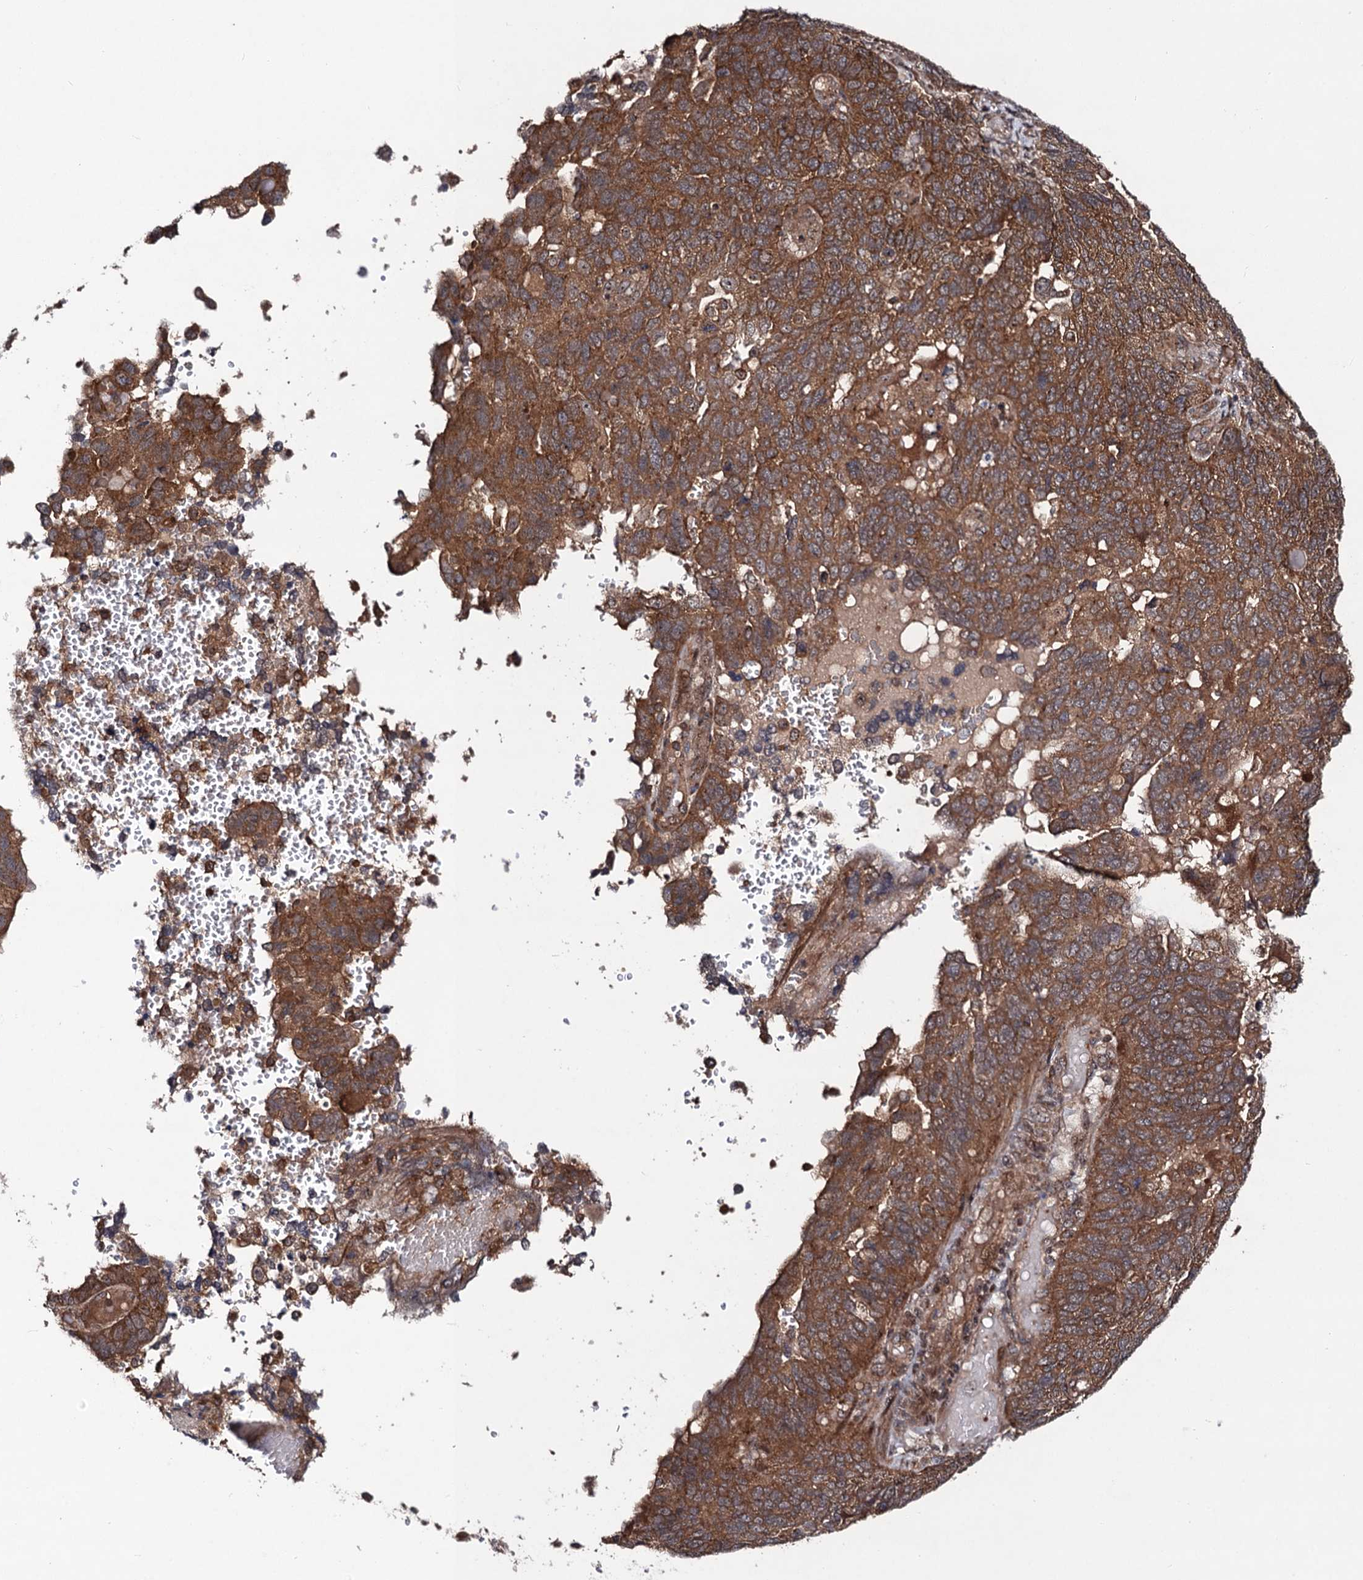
{"staining": {"intensity": "moderate", "quantity": ">75%", "location": "cytoplasmic/membranous"}, "tissue": "endometrial cancer", "cell_type": "Tumor cells", "image_type": "cancer", "snomed": [{"axis": "morphology", "description": "Adenocarcinoma, NOS"}, {"axis": "topography", "description": "Endometrium"}], "caption": "Protein staining by immunohistochemistry displays moderate cytoplasmic/membranous positivity in approximately >75% of tumor cells in endometrial adenocarcinoma.", "gene": "KXD1", "patient": {"sex": "female", "age": 66}}